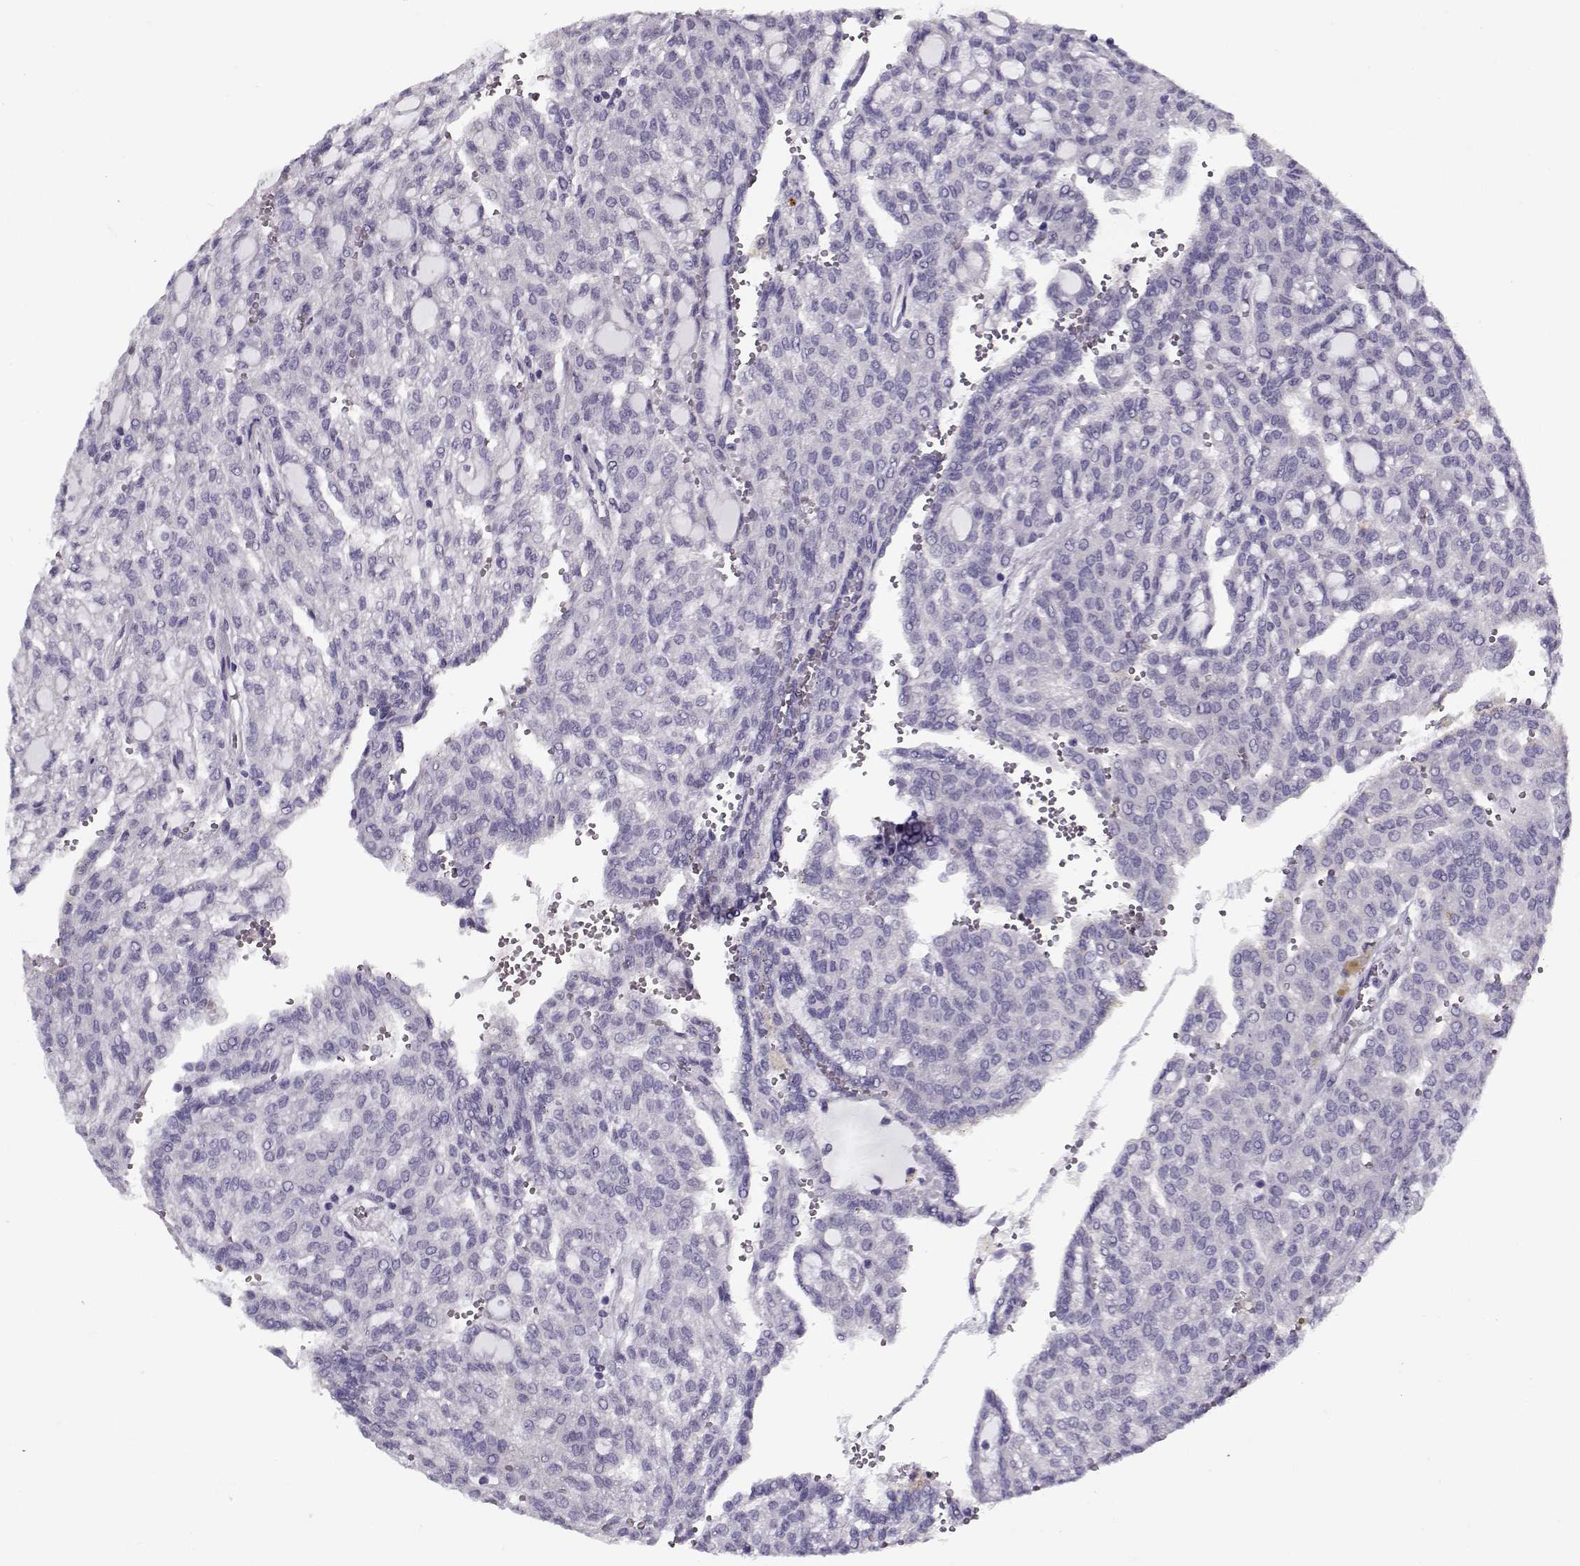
{"staining": {"intensity": "negative", "quantity": "none", "location": "none"}, "tissue": "renal cancer", "cell_type": "Tumor cells", "image_type": "cancer", "snomed": [{"axis": "morphology", "description": "Adenocarcinoma, NOS"}, {"axis": "topography", "description": "Kidney"}], "caption": "Immunohistochemistry (IHC) of adenocarcinoma (renal) displays no positivity in tumor cells.", "gene": "CCDC136", "patient": {"sex": "male", "age": 63}}